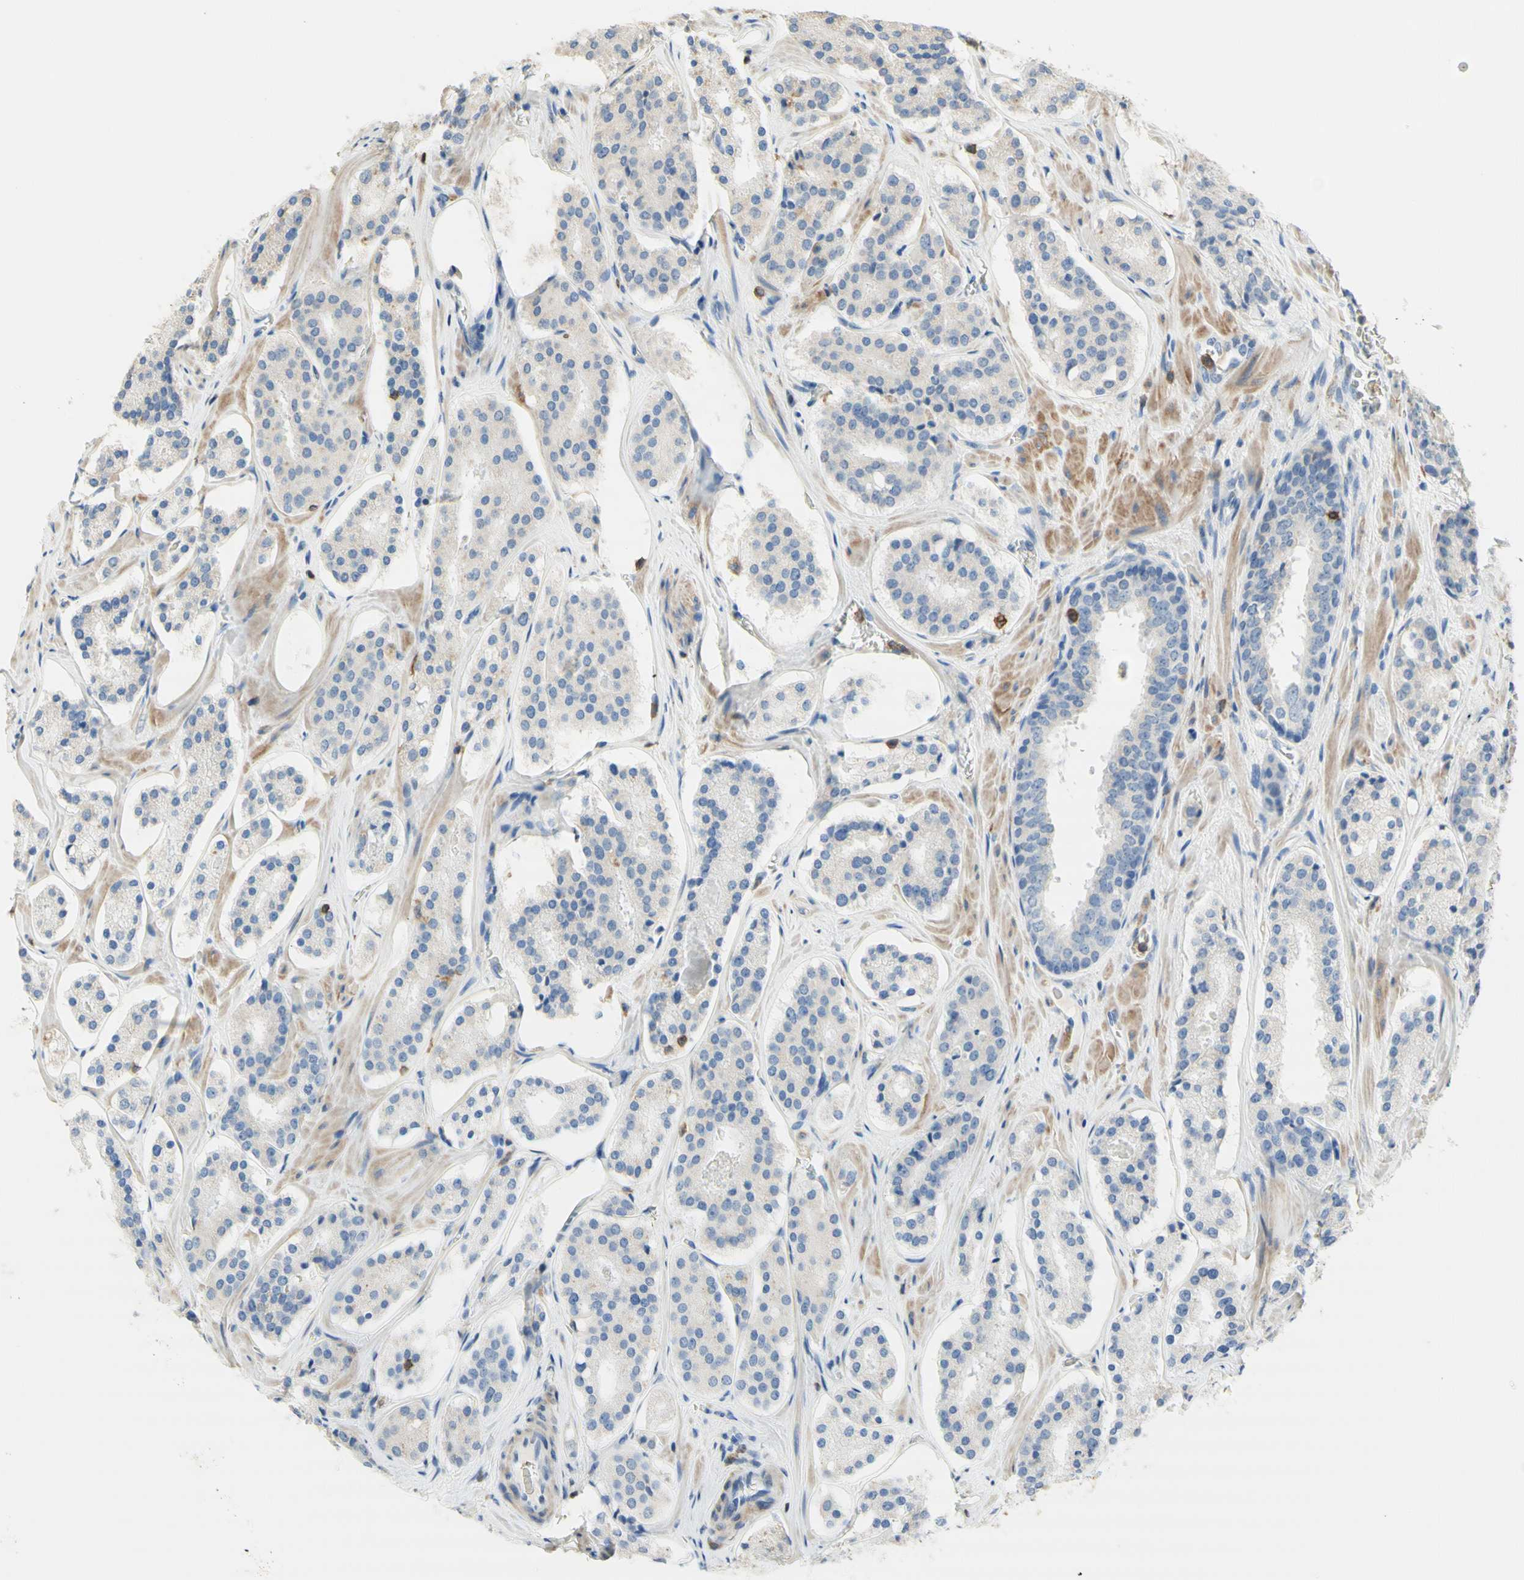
{"staining": {"intensity": "negative", "quantity": "none", "location": "none"}, "tissue": "prostate cancer", "cell_type": "Tumor cells", "image_type": "cancer", "snomed": [{"axis": "morphology", "description": "Adenocarcinoma, High grade"}, {"axis": "topography", "description": "Prostate"}], "caption": "Immunohistochemical staining of prostate cancer (high-grade adenocarcinoma) demonstrates no significant staining in tumor cells.", "gene": "SPINK6", "patient": {"sex": "male", "age": 60}}